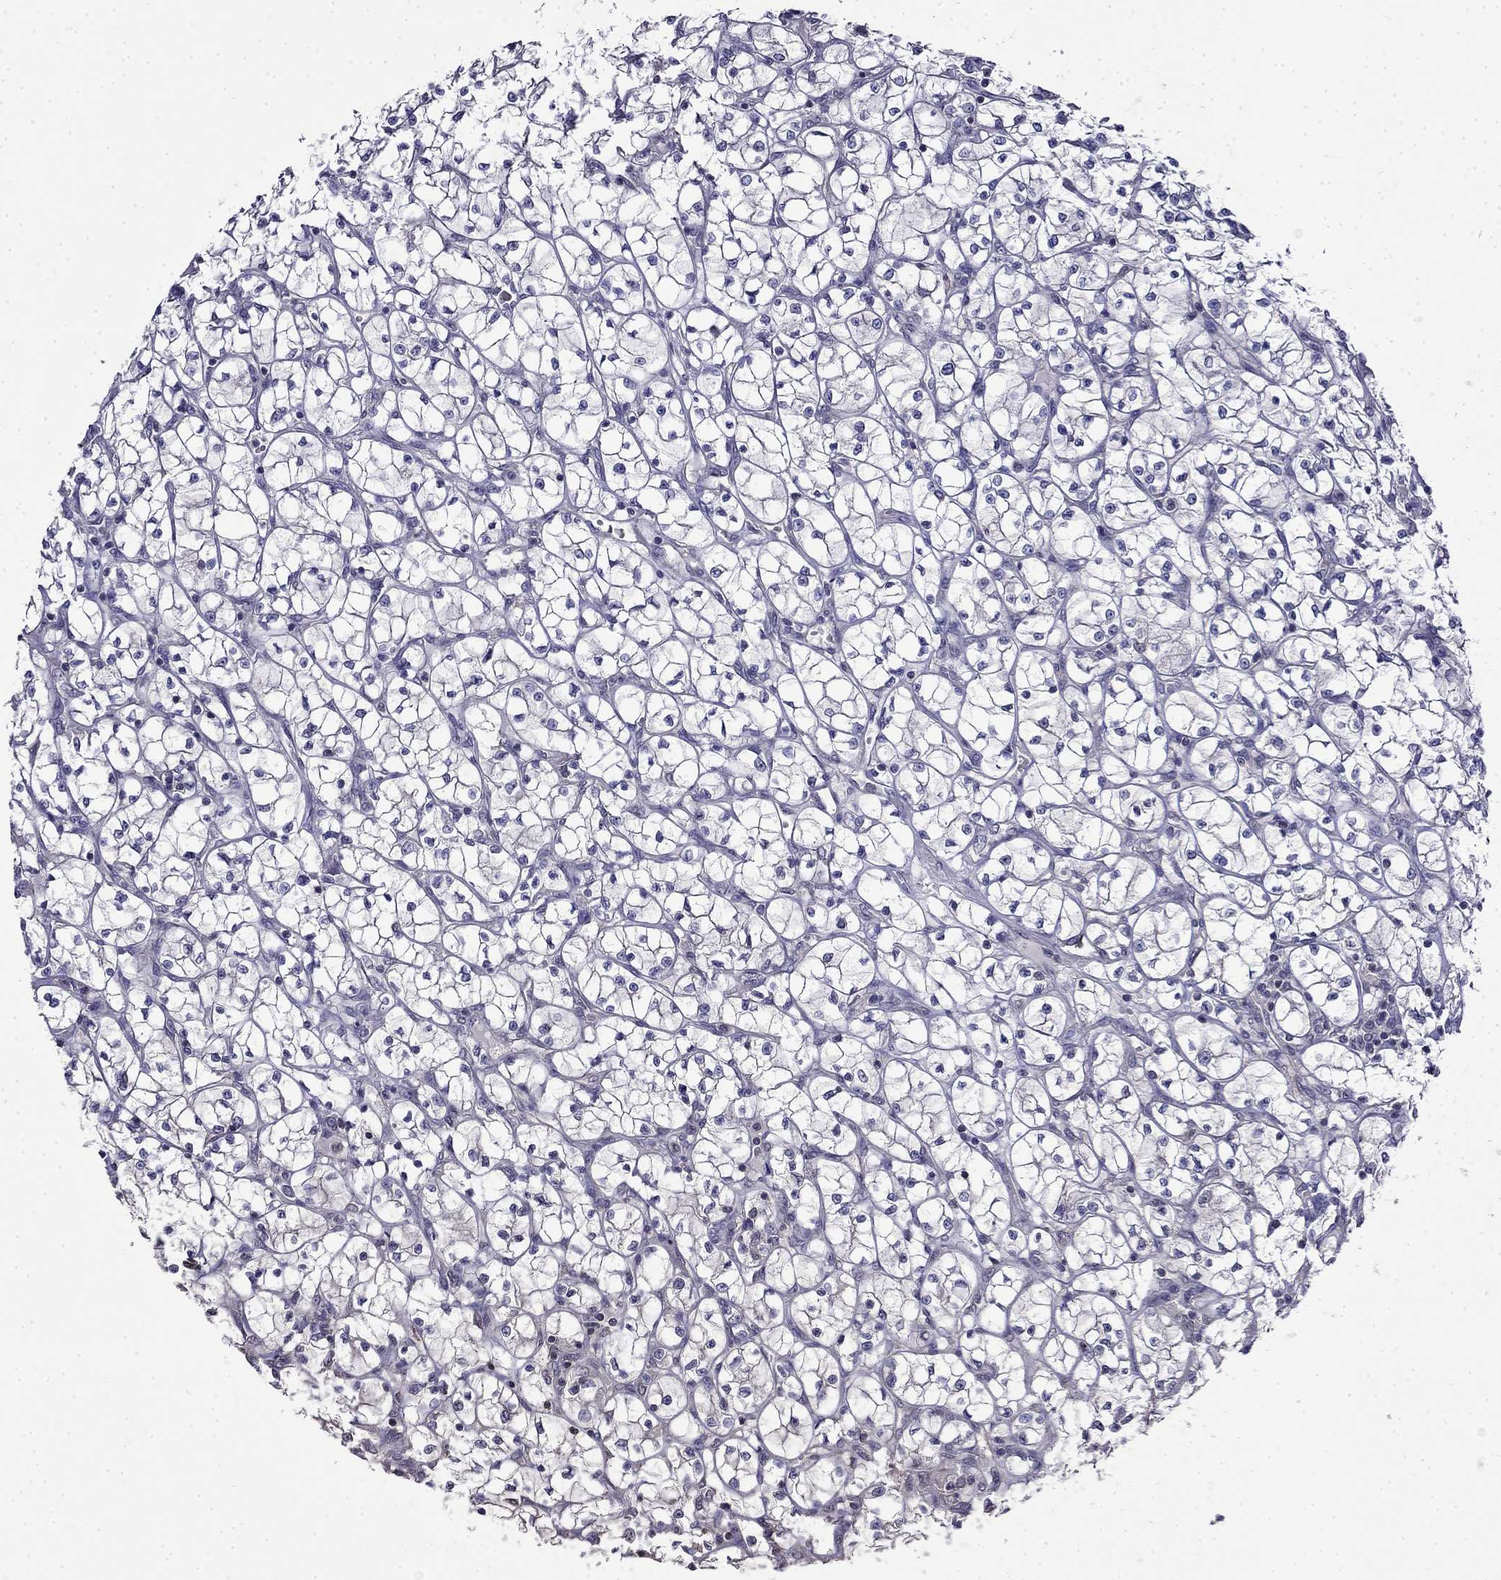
{"staining": {"intensity": "negative", "quantity": "none", "location": "none"}, "tissue": "renal cancer", "cell_type": "Tumor cells", "image_type": "cancer", "snomed": [{"axis": "morphology", "description": "Adenocarcinoma, NOS"}, {"axis": "topography", "description": "Kidney"}], "caption": "Immunohistochemical staining of human renal cancer shows no significant staining in tumor cells. The staining was performed using DAB (3,3'-diaminobenzidine) to visualize the protein expression in brown, while the nuclei were stained in blue with hematoxylin (Magnification: 20x).", "gene": "GUCA1B", "patient": {"sex": "female", "age": 64}}